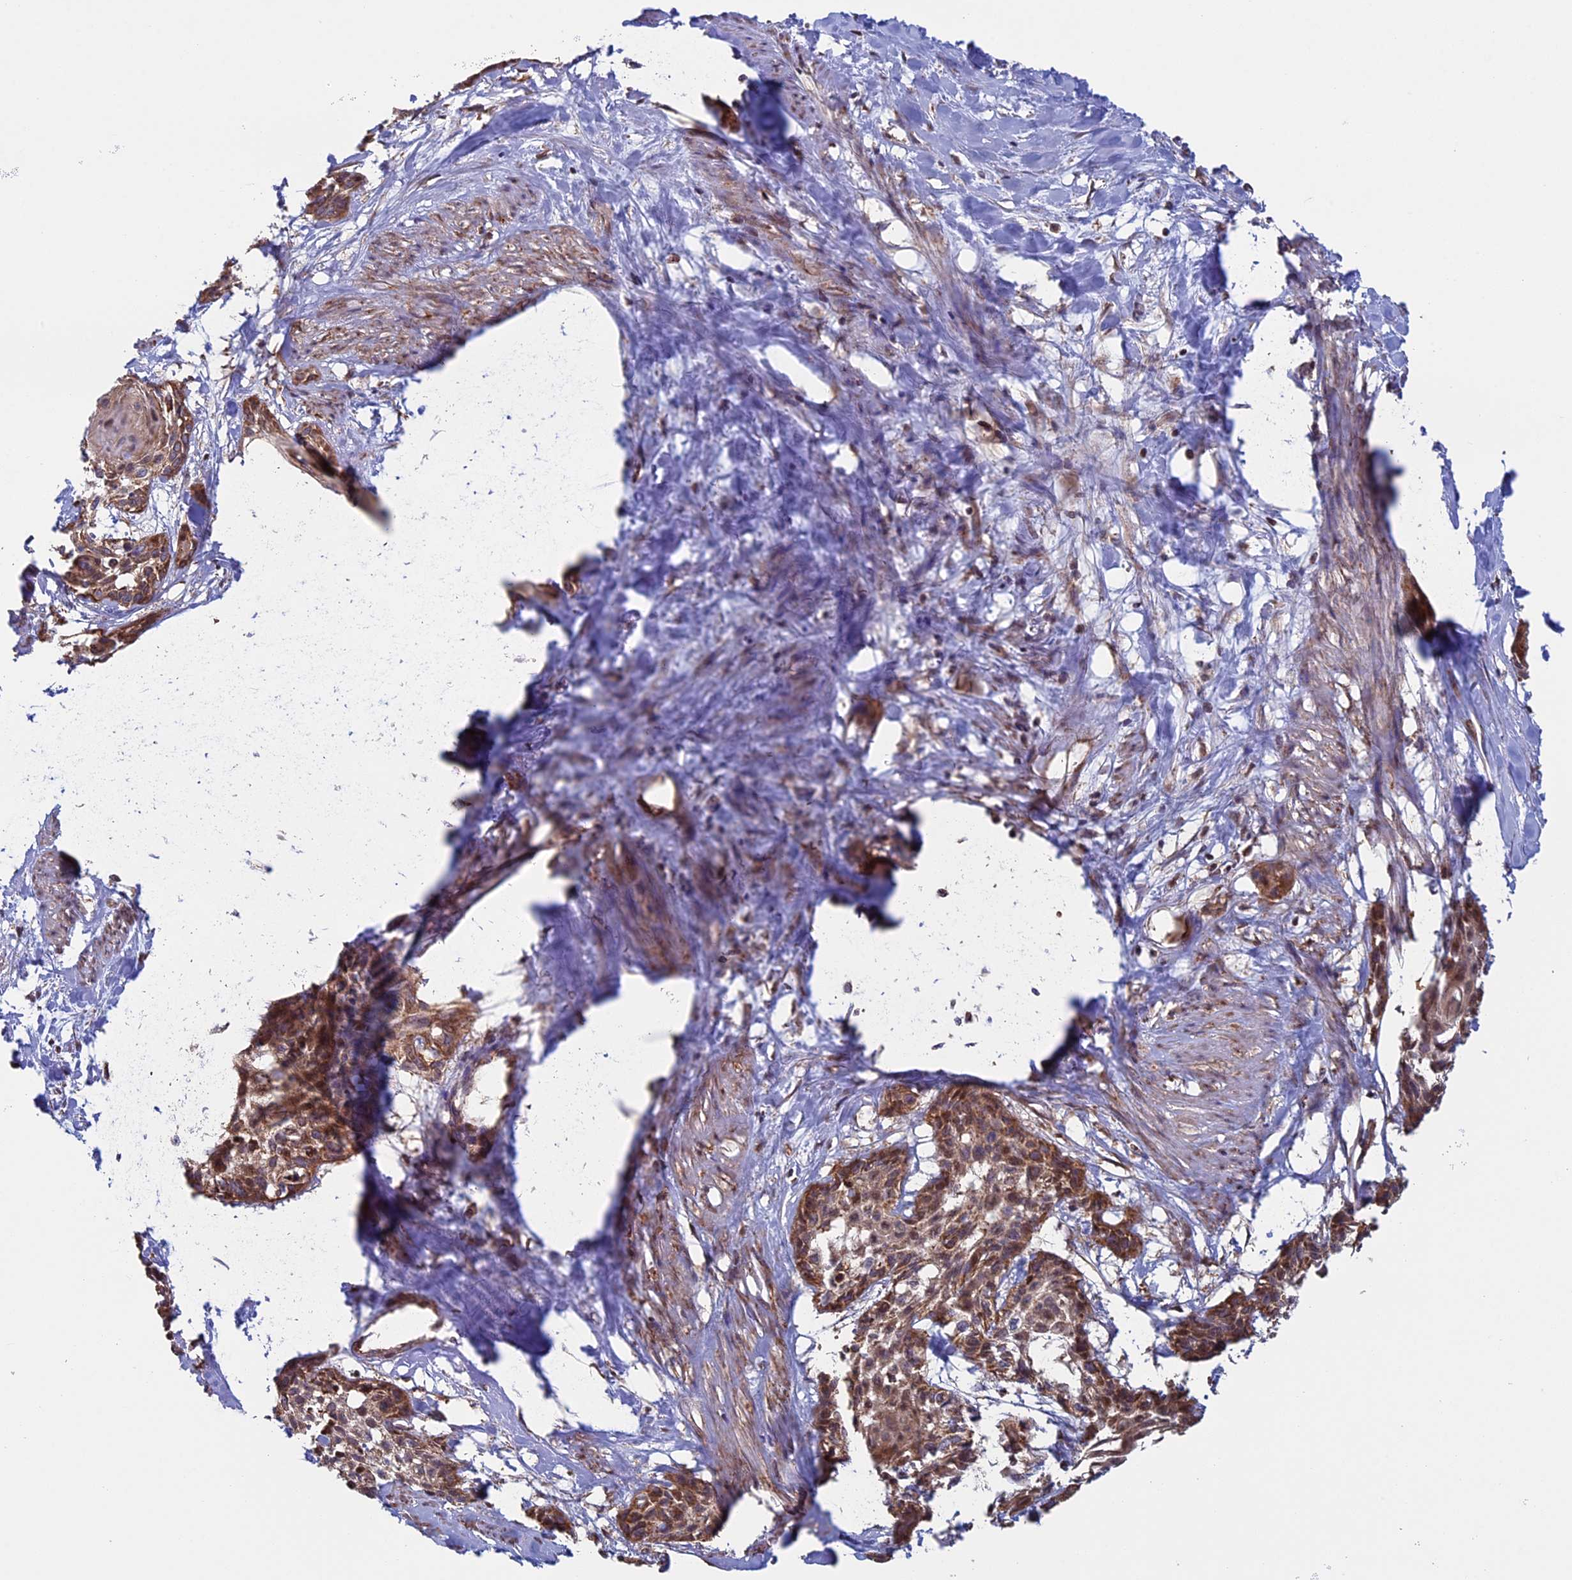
{"staining": {"intensity": "moderate", "quantity": ">75%", "location": "cytoplasmic/membranous"}, "tissue": "cervical cancer", "cell_type": "Tumor cells", "image_type": "cancer", "snomed": [{"axis": "morphology", "description": "Squamous cell carcinoma, NOS"}, {"axis": "topography", "description": "Cervix"}], "caption": "Human cervical squamous cell carcinoma stained for a protein (brown) displays moderate cytoplasmic/membranous positive positivity in about >75% of tumor cells.", "gene": "CCDC8", "patient": {"sex": "female", "age": 57}}